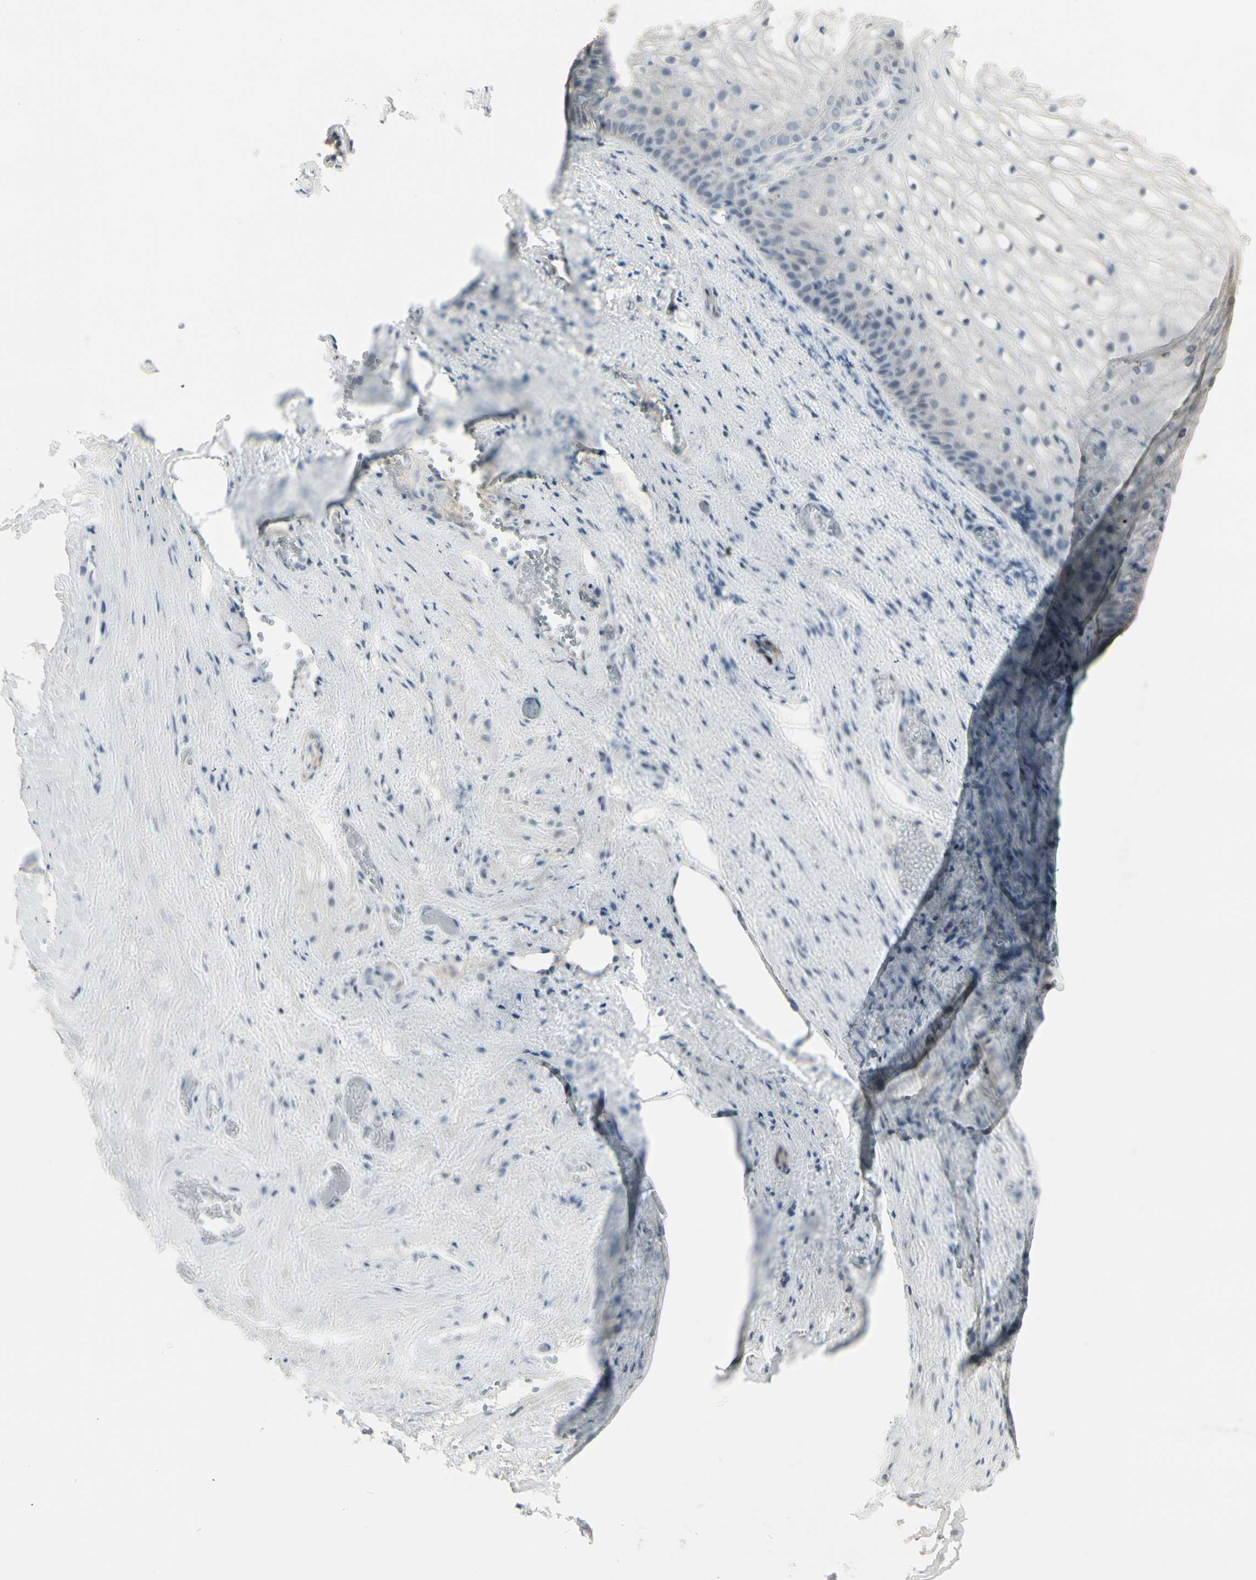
{"staining": {"intensity": "weak", "quantity": "<25%", "location": "cytoplasmic/membranous"}, "tissue": "vagina", "cell_type": "Squamous epithelial cells", "image_type": "normal", "snomed": [{"axis": "morphology", "description": "Normal tissue, NOS"}, {"axis": "topography", "description": "Vagina"}], "caption": "Protein analysis of unremarkable vagina demonstrates no significant staining in squamous epithelial cells.", "gene": "DMPK", "patient": {"sex": "female", "age": 34}}